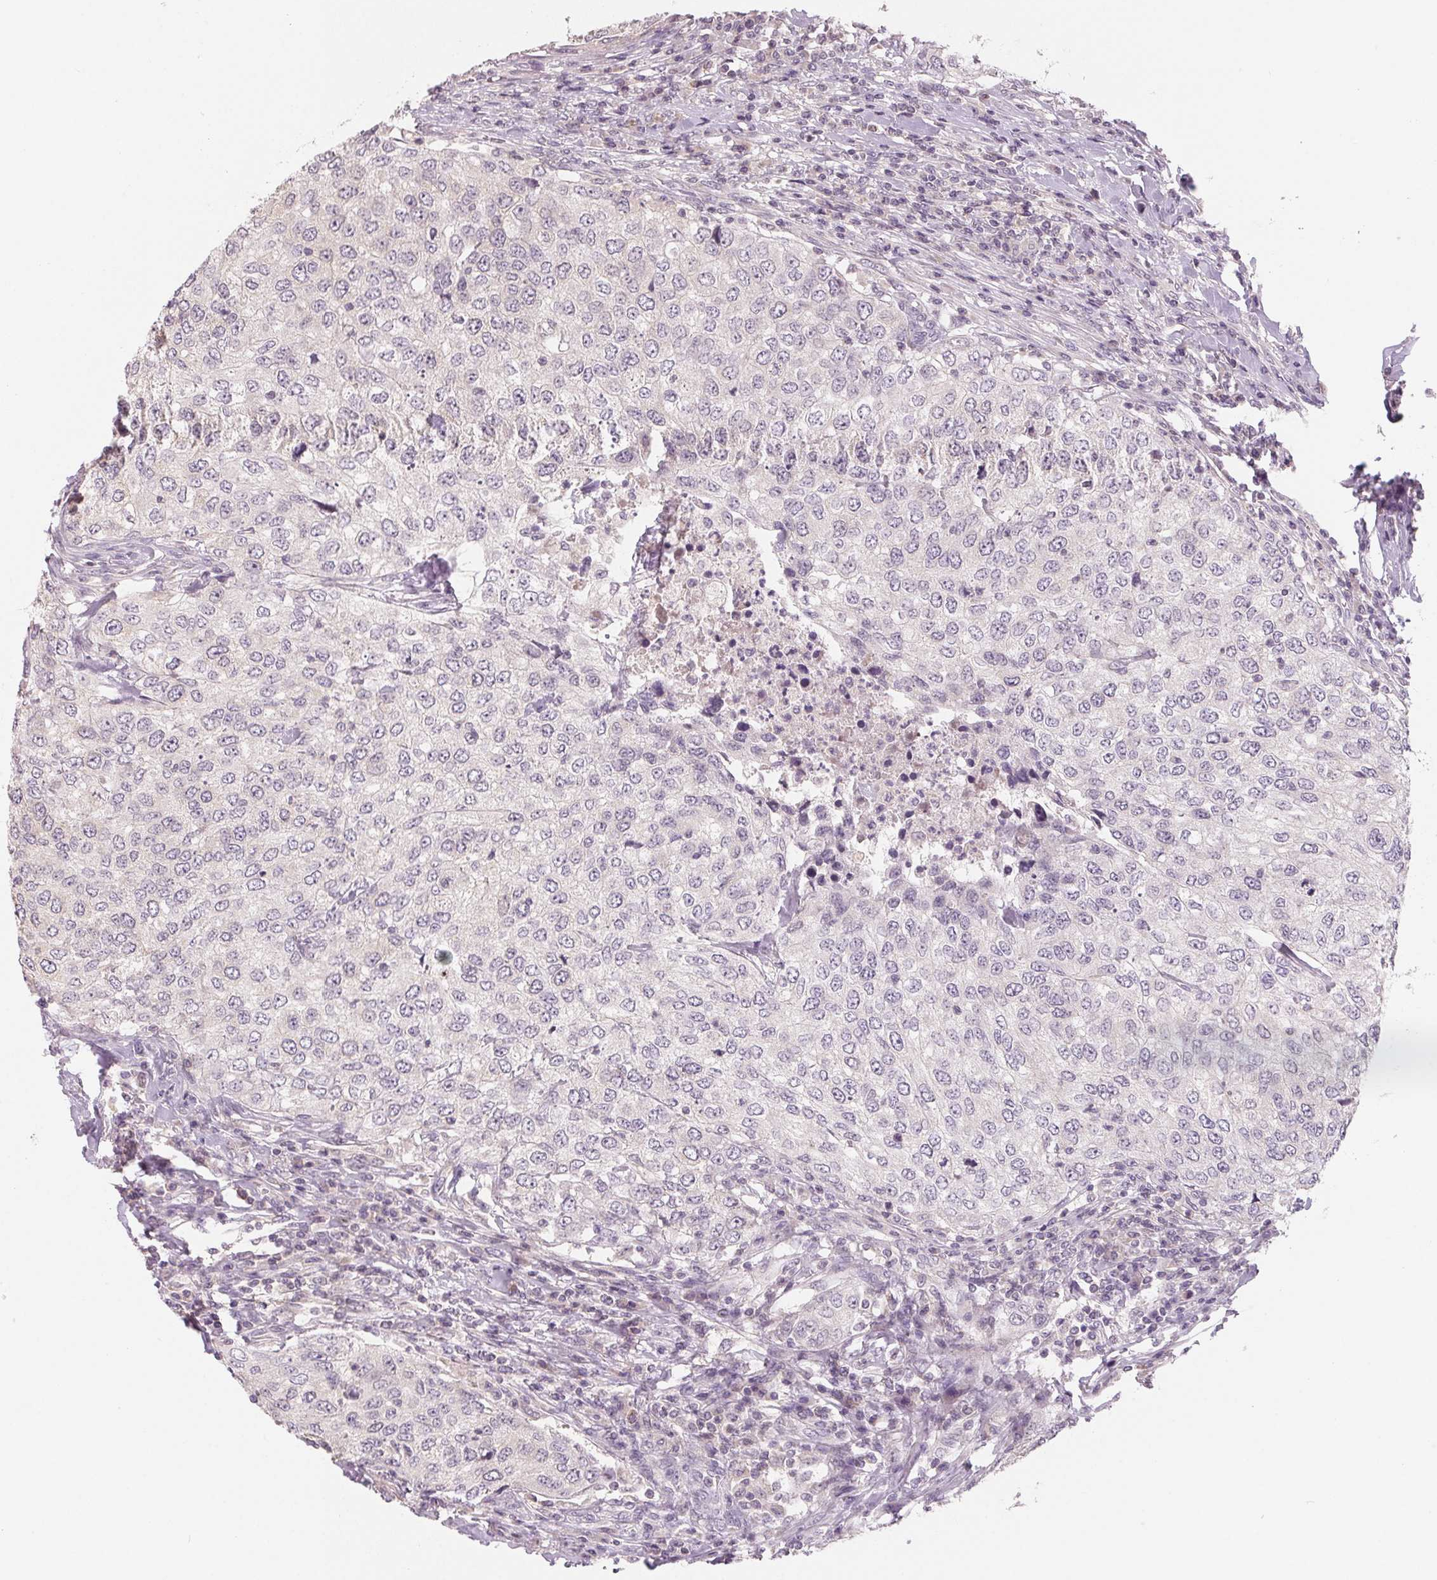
{"staining": {"intensity": "negative", "quantity": "none", "location": "none"}, "tissue": "urothelial cancer", "cell_type": "Tumor cells", "image_type": "cancer", "snomed": [{"axis": "morphology", "description": "Urothelial carcinoma, High grade"}, {"axis": "topography", "description": "Urinary bladder"}], "caption": "Tumor cells show no significant expression in urothelial carcinoma (high-grade).", "gene": "AQP8", "patient": {"sex": "female", "age": 78}}